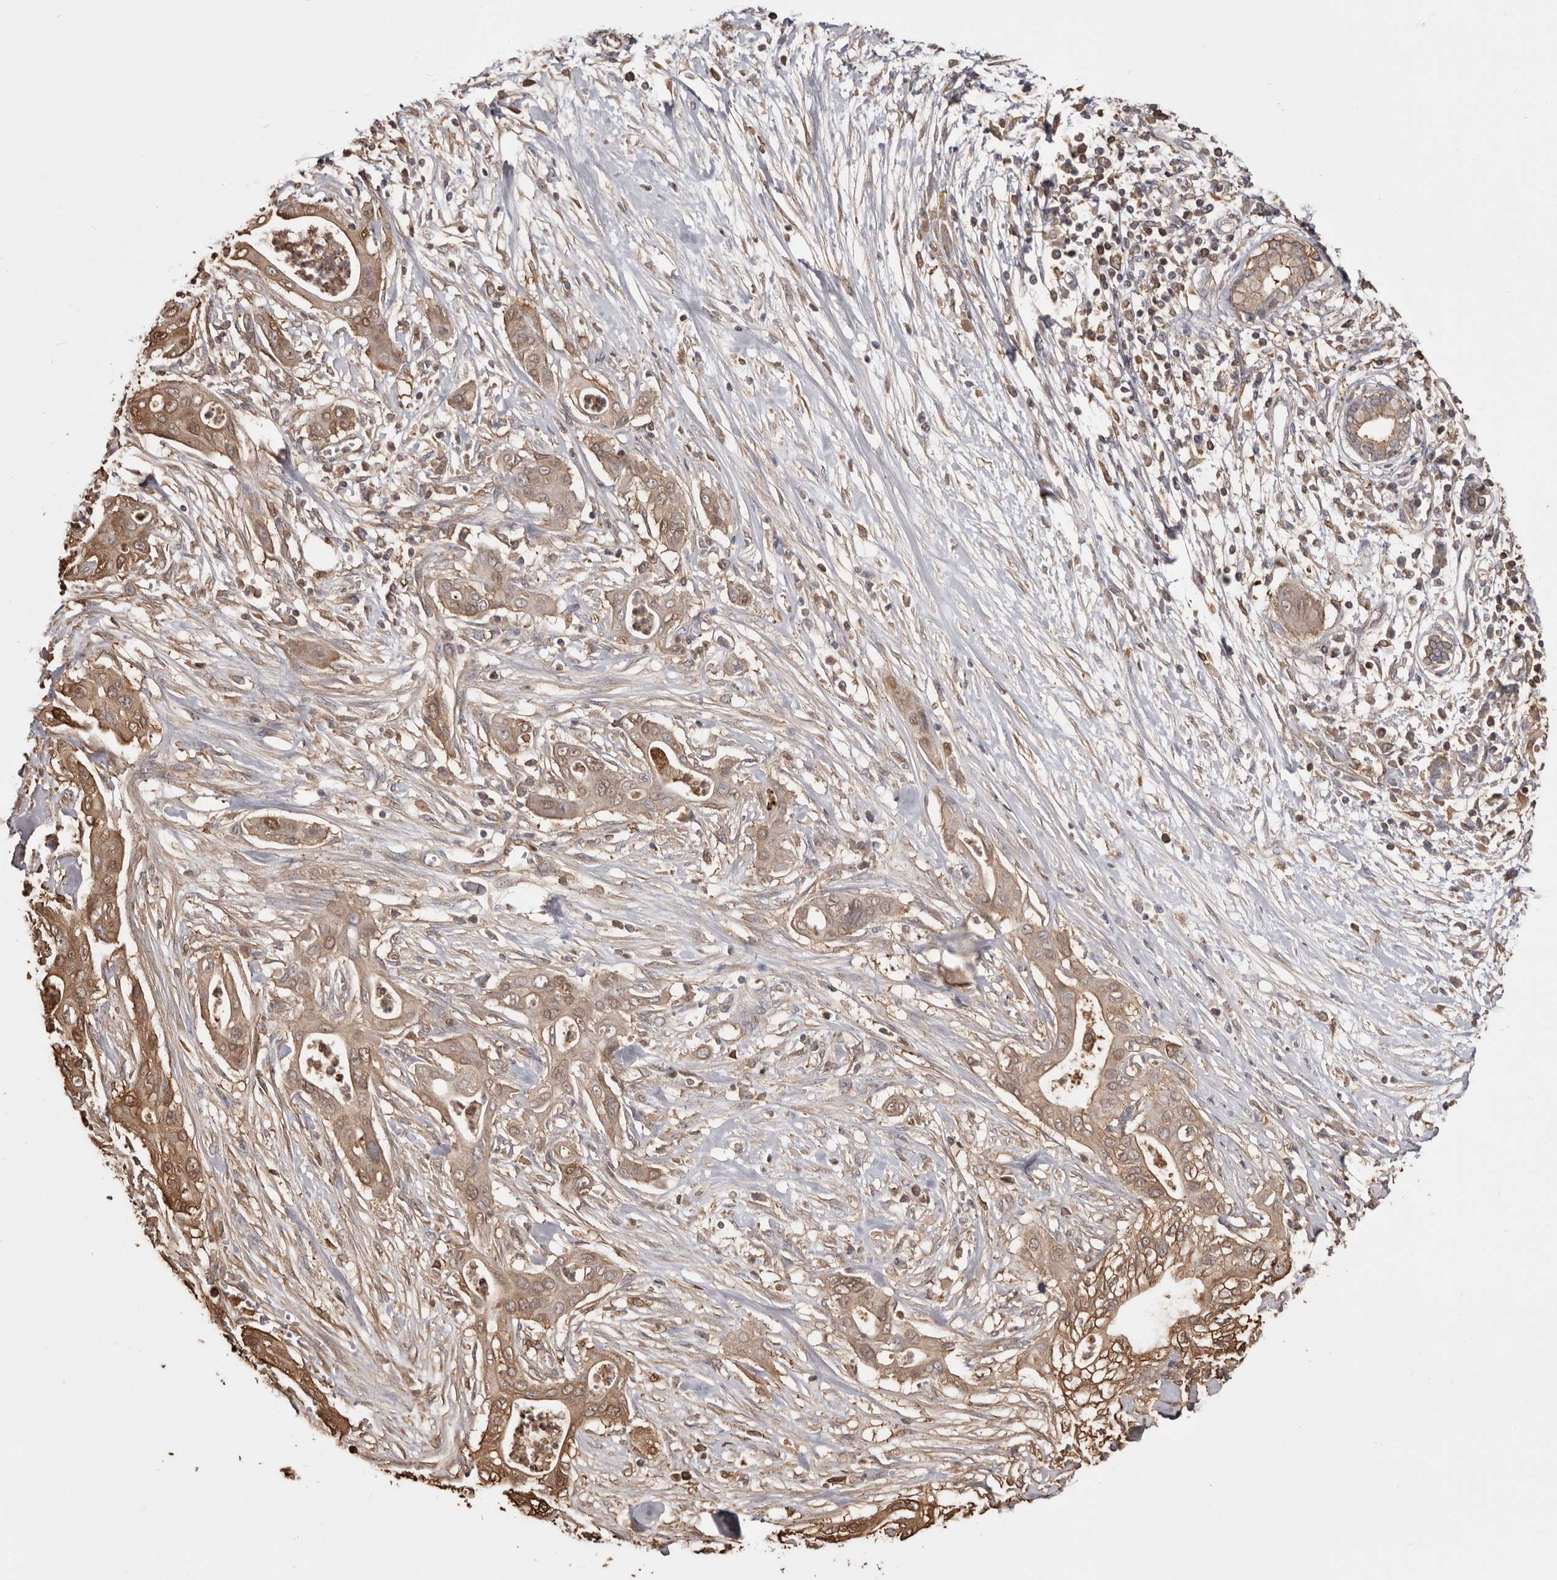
{"staining": {"intensity": "moderate", "quantity": ">75%", "location": "cytoplasmic/membranous"}, "tissue": "pancreatic cancer", "cell_type": "Tumor cells", "image_type": "cancer", "snomed": [{"axis": "morphology", "description": "Adenocarcinoma, NOS"}, {"axis": "topography", "description": "Pancreas"}], "caption": "This is a histology image of immunohistochemistry staining of pancreatic cancer (adenocarcinoma), which shows moderate expression in the cytoplasmic/membranous of tumor cells.", "gene": "PKM", "patient": {"sex": "male", "age": 58}}